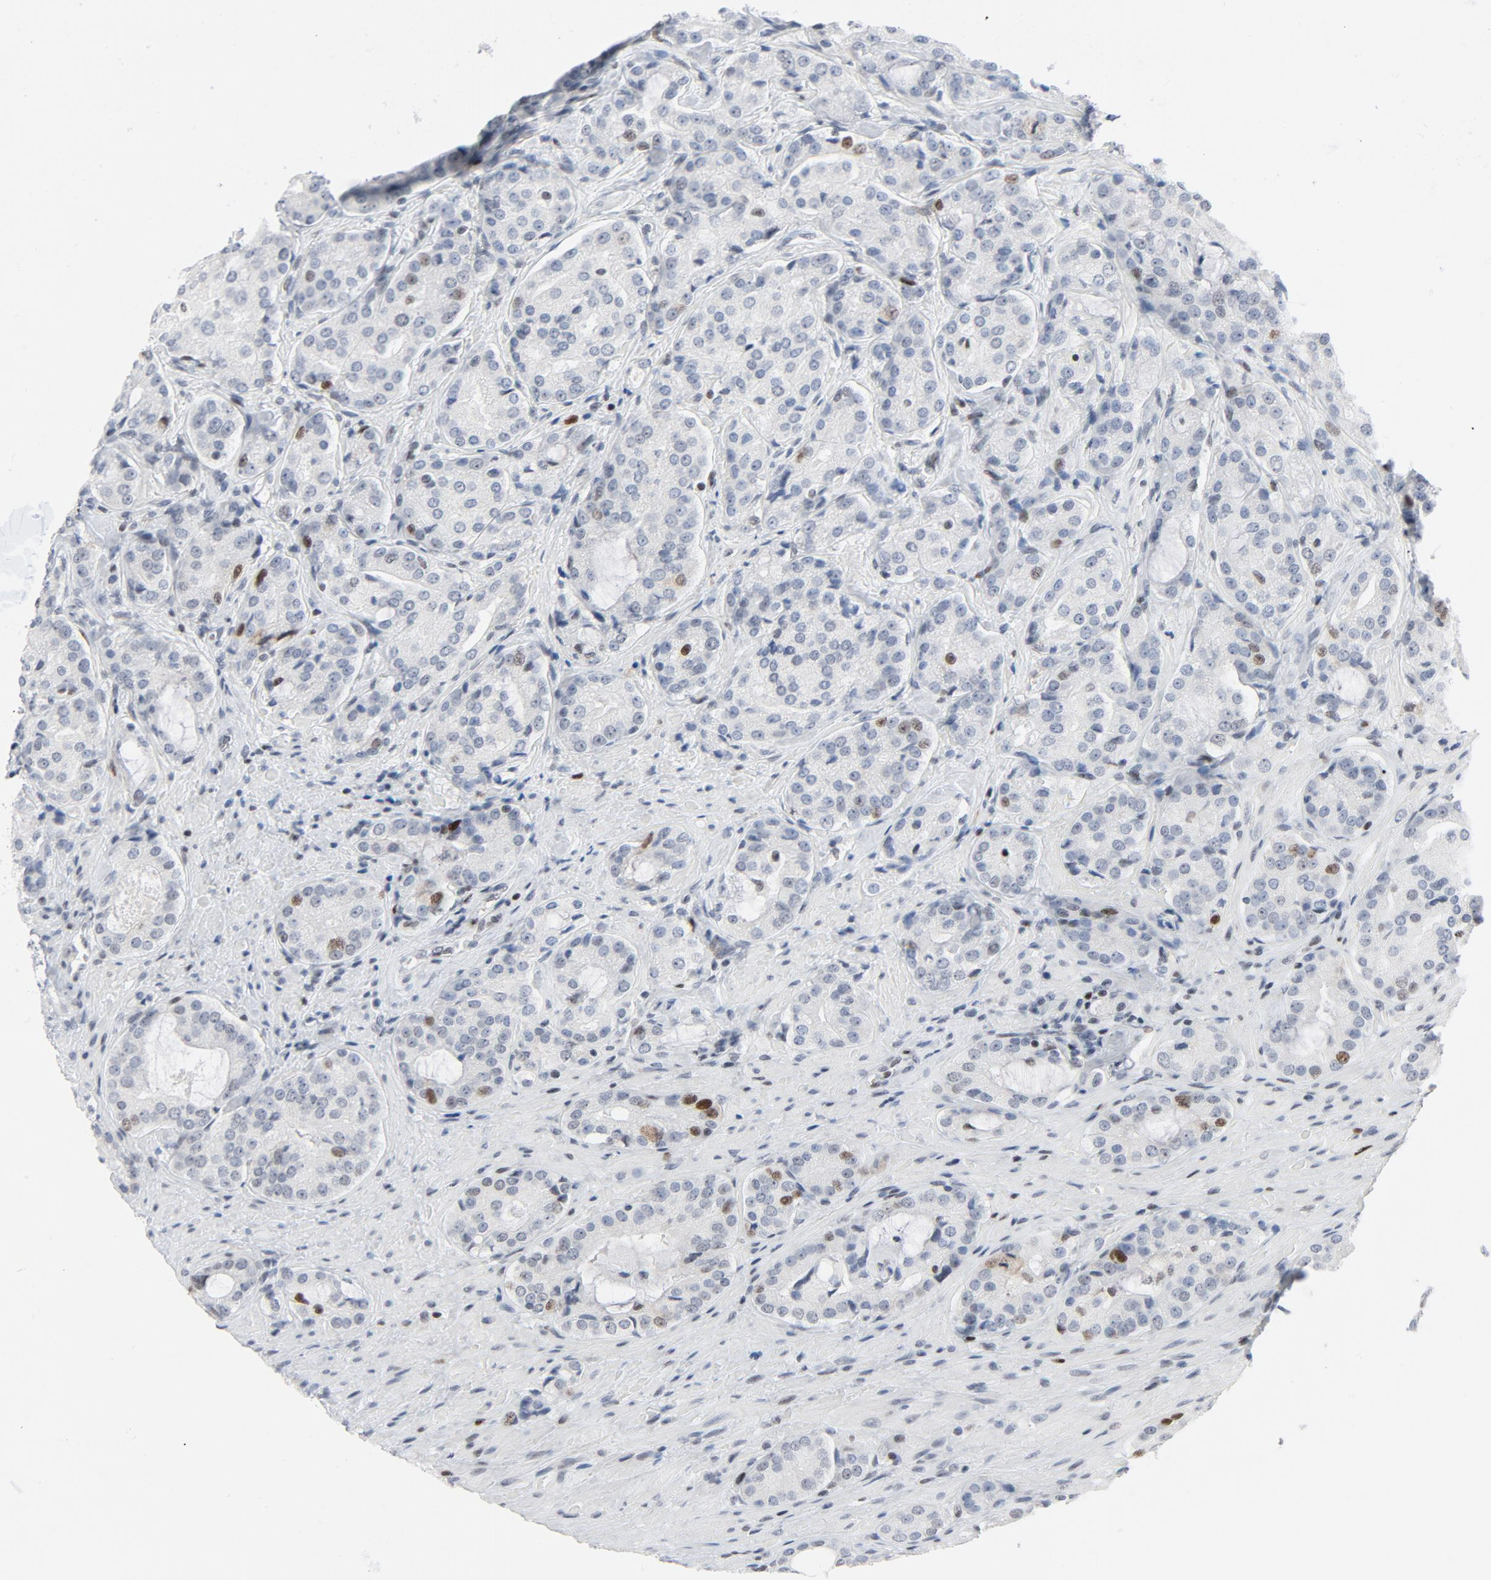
{"staining": {"intensity": "moderate", "quantity": "<25%", "location": "nuclear"}, "tissue": "prostate cancer", "cell_type": "Tumor cells", "image_type": "cancer", "snomed": [{"axis": "morphology", "description": "Adenocarcinoma, High grade"}, {"axis": "topography", "description": "Prostate"}], "caption": "Prostate cancer stained with DAB immunohistochemistry reveals low levels of moderate nuclear expression in approximately <25% of tumor cells.", "gene": "POLD1", "patient": {"sex": "male", "age": 72}}